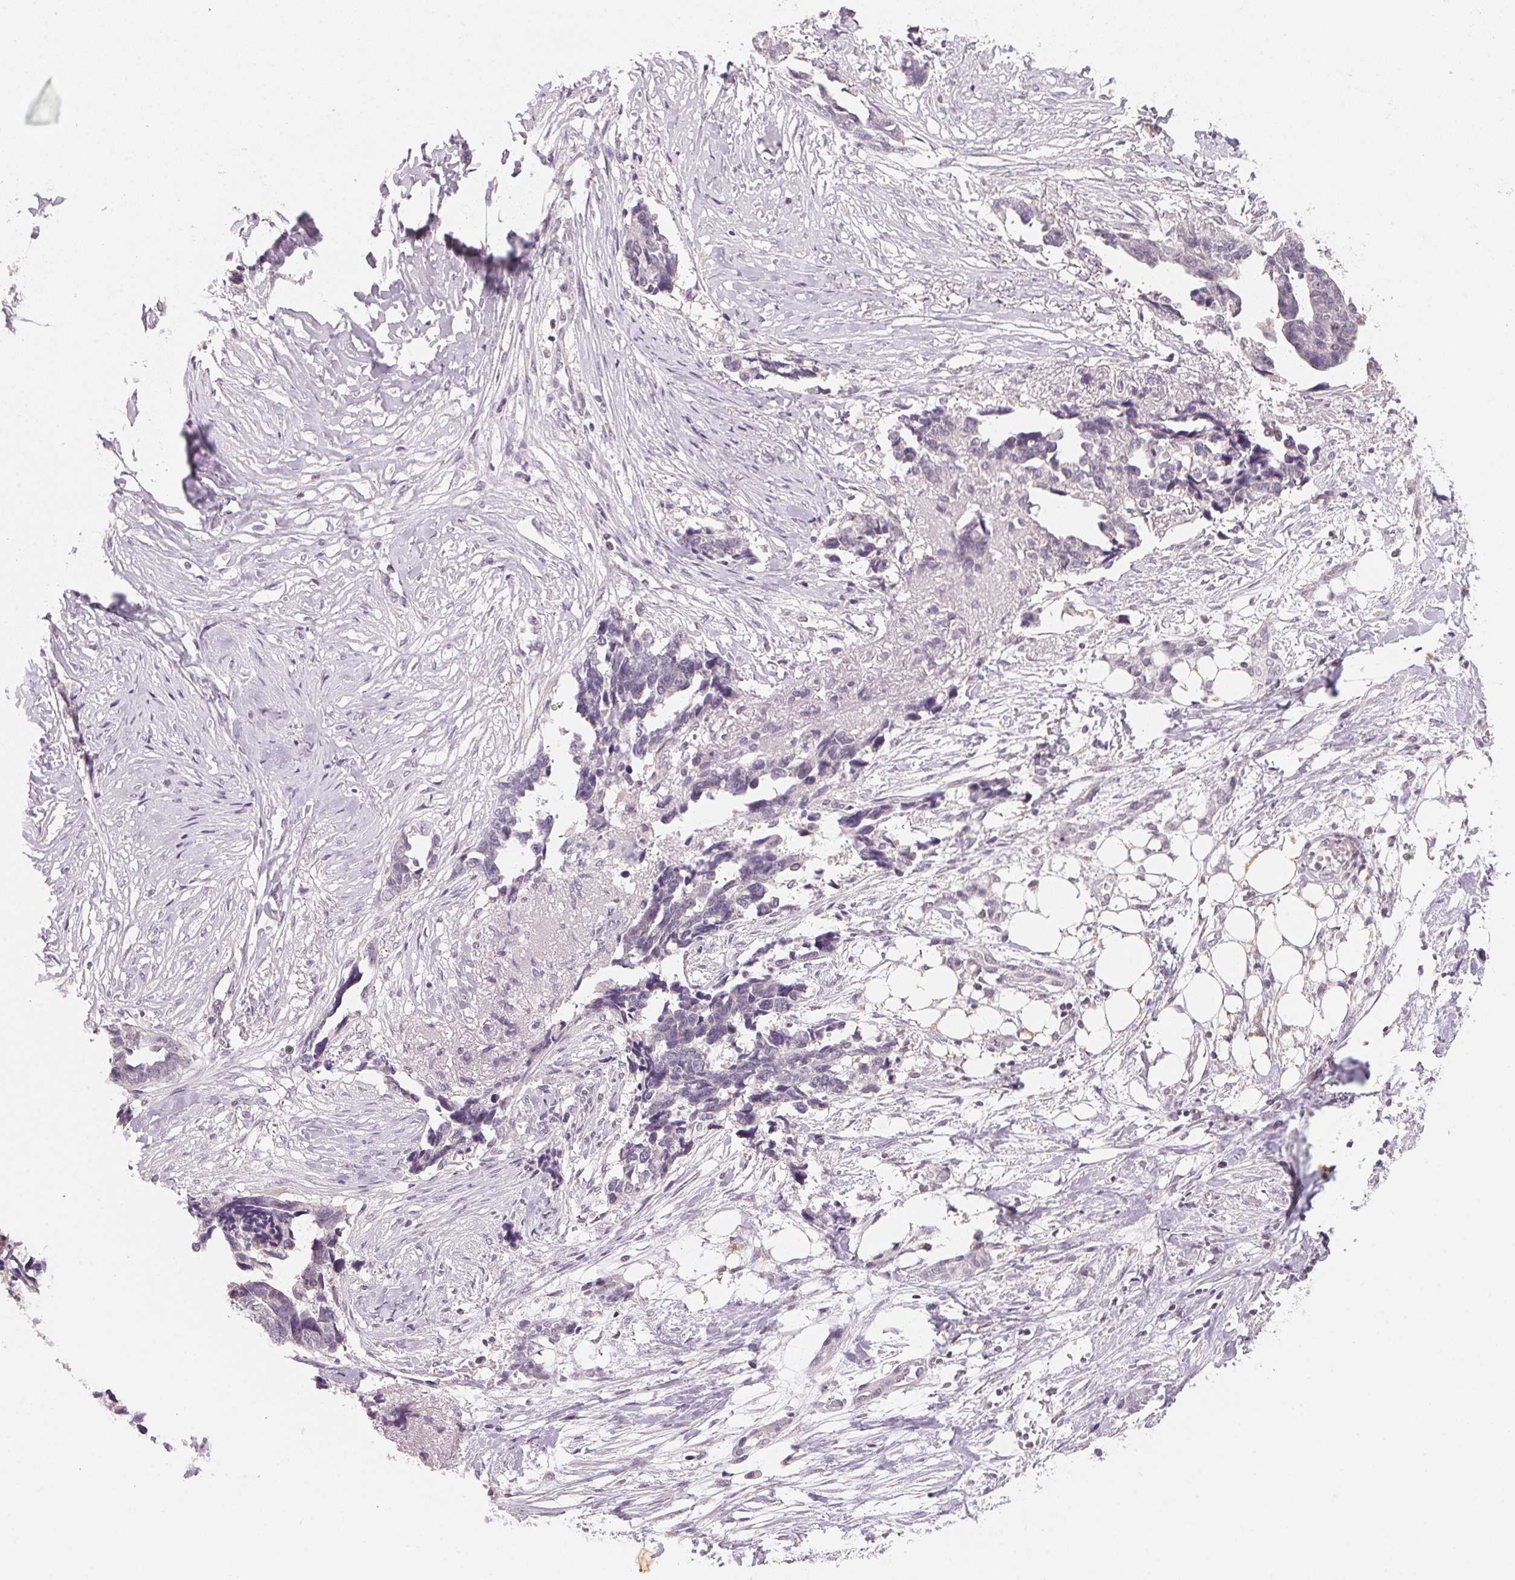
{"staining": {"intensity": "negative", "quantity": "none", "location": "none"}, "tissue": "ovarian cancer", "cell_type": "Tumor cells", "image_type": "cancer", "snomed": [{"axis": "morphology", "description": "Cystadenocarcinoma, serous, NOS"}, {"axis": "topography", "description": "Ovary"}], "caption": "DAB immunohistochemical staining of human ovarian serous cystadenocarcinoma reveals no significant staining in tumor cells.", "gene": "ANKRD31", "patient": {"sex": "female", "age": 69}}